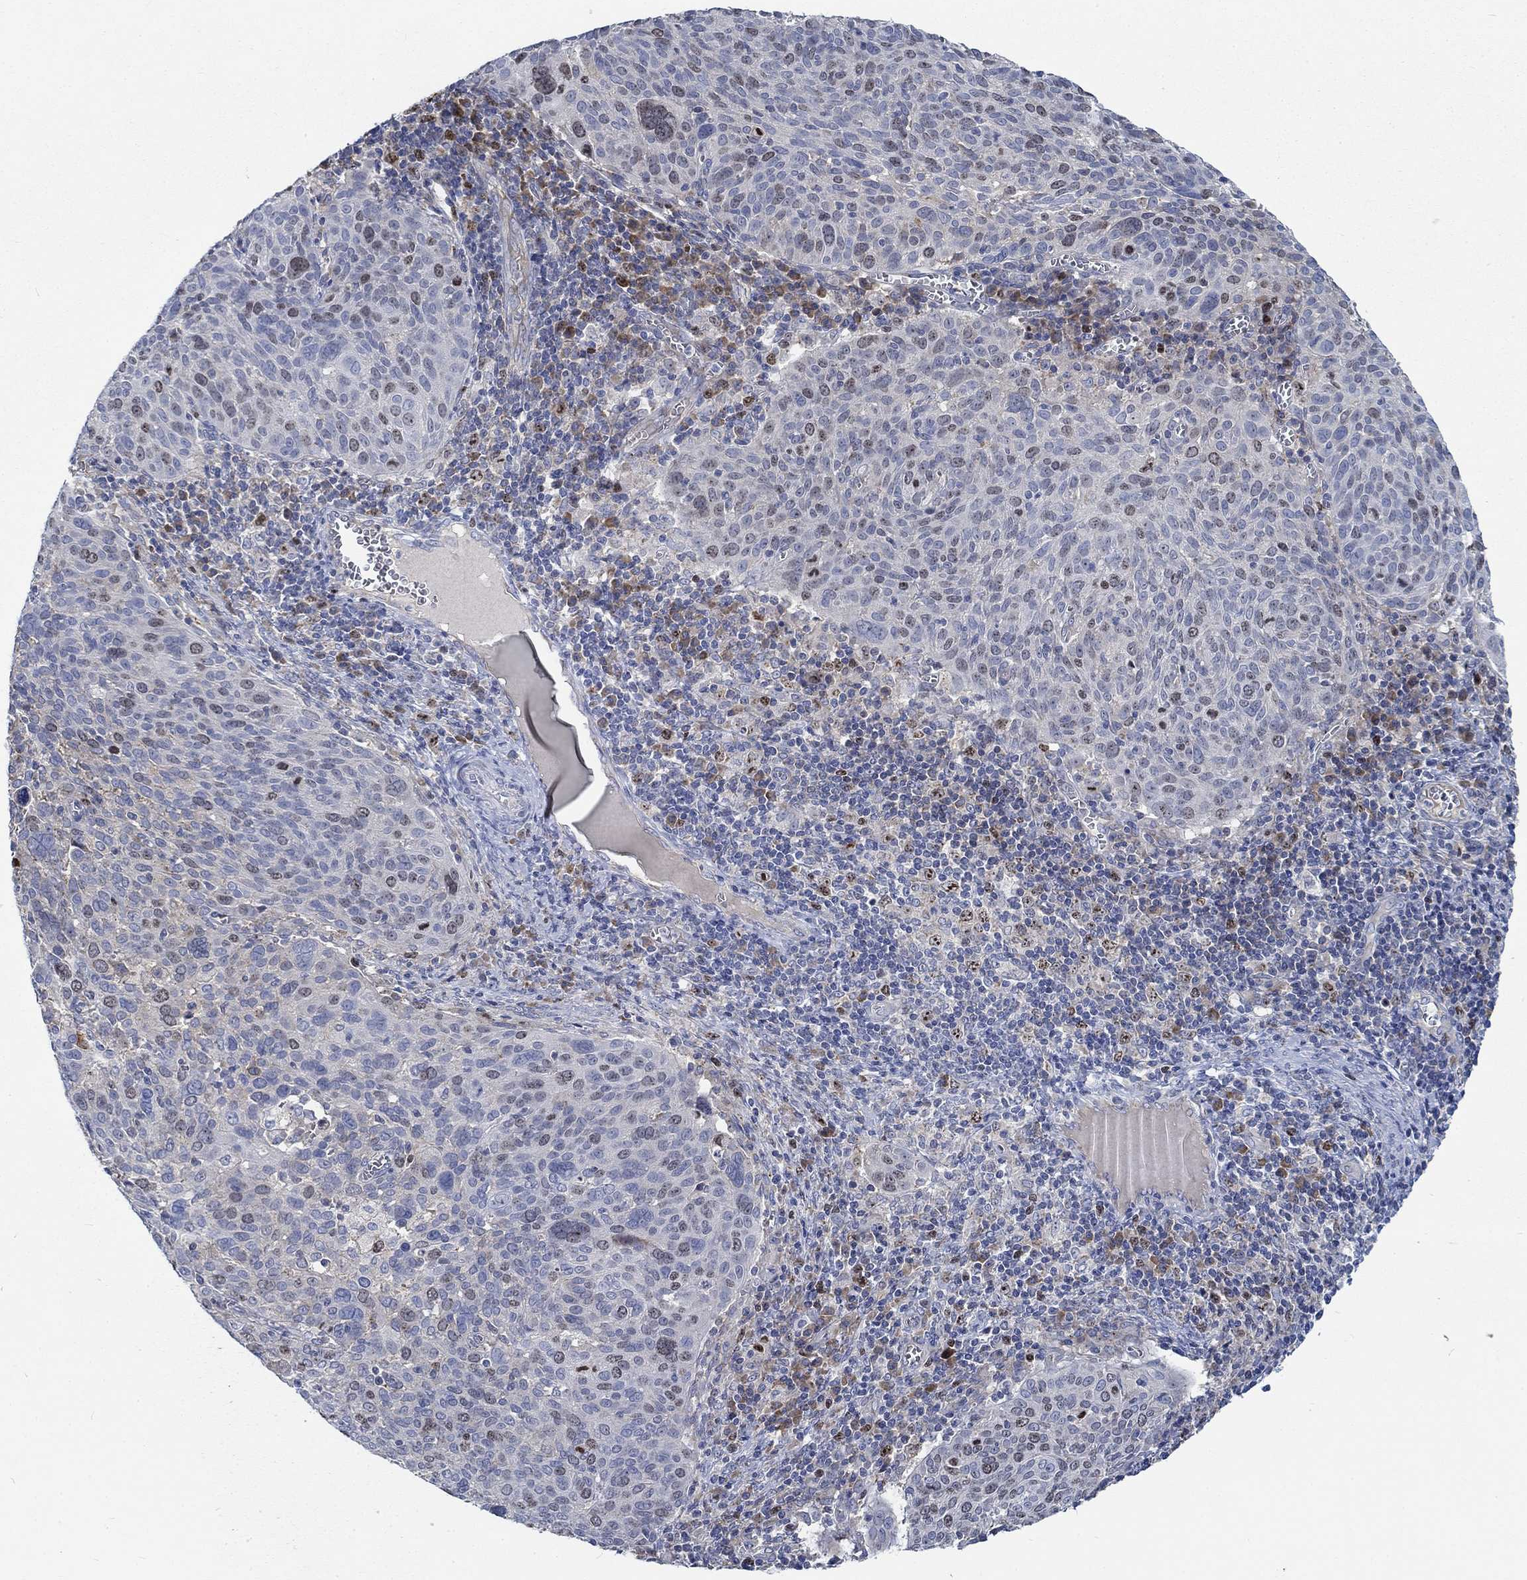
{"staining": {"intensity": "weak", "quantity": "<25%", "location": "nuclear"}, "tissue": "cervical cancer", "cell_type": "Tumor cells", "image_type": "cancer", "snomed": [{"axis": "morphology", "description": "Squamous cell carcinoma, NOS"}, {"axis": "topography", "description": "Cervix"}], "caption": "An immunohistochemistry image of squamous cell carcinoma (cervical) is shown. There is no staining in tumor cells of squamous cell carcinoma (cervical).", "gene": "MMP24", "patient": {"sex": "female", "age": 39}}